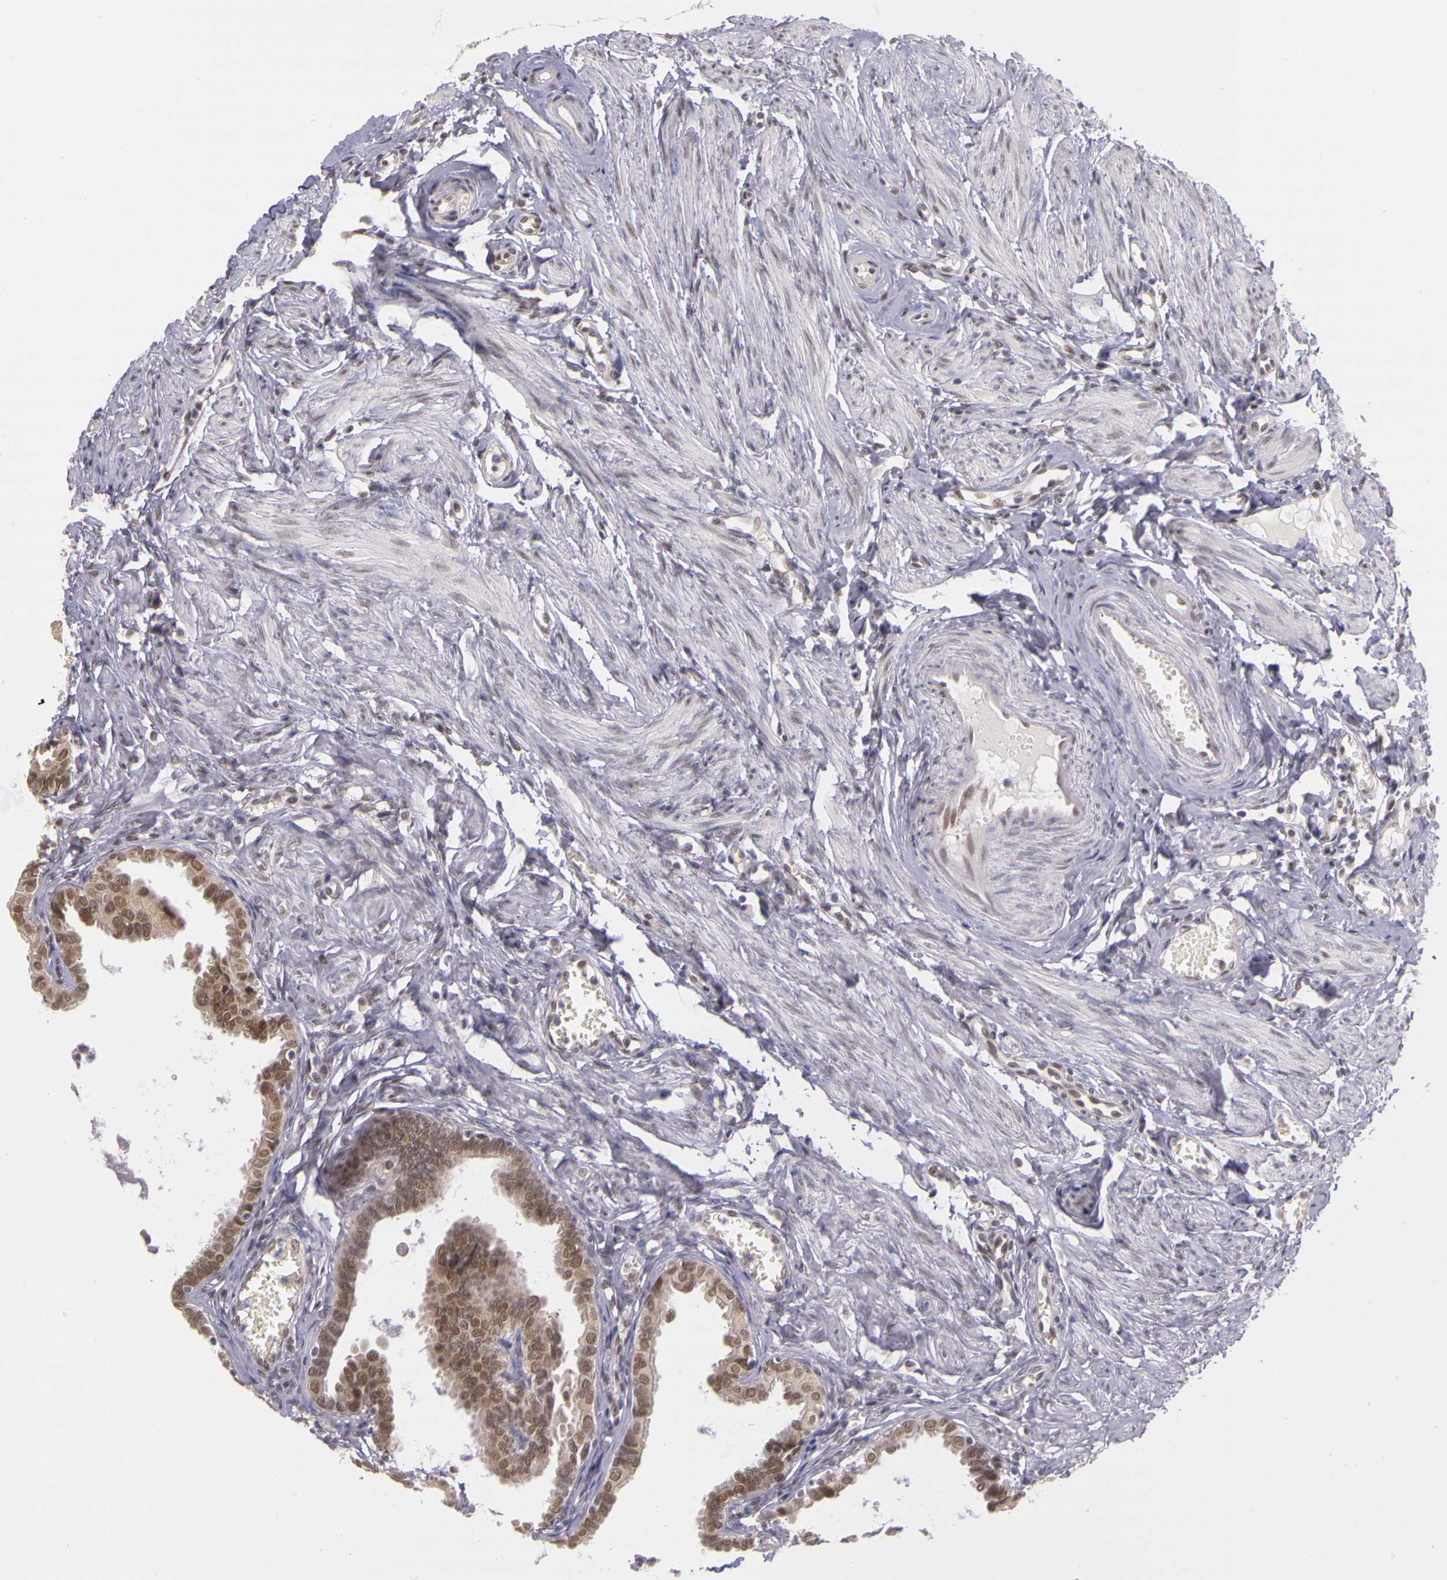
{"staining": {"intensity": "moderate", "quantity": ">75%", "location": "nuclear"}, "tissue": "fallopian tube", "cell_type": "Glandular cells", "image_type": "normal", "snomed": [{"axis": "morphology", "description": "Normal tissue, NOS"}, {"axis": "topography", "description": "Fallopian tube"}], "caption": "Human fallopian tube stained with a protein marker displays moderate staining in glandular cells.", "gene": "WDR13", "patient": {"sex": "female", "age": 67}}